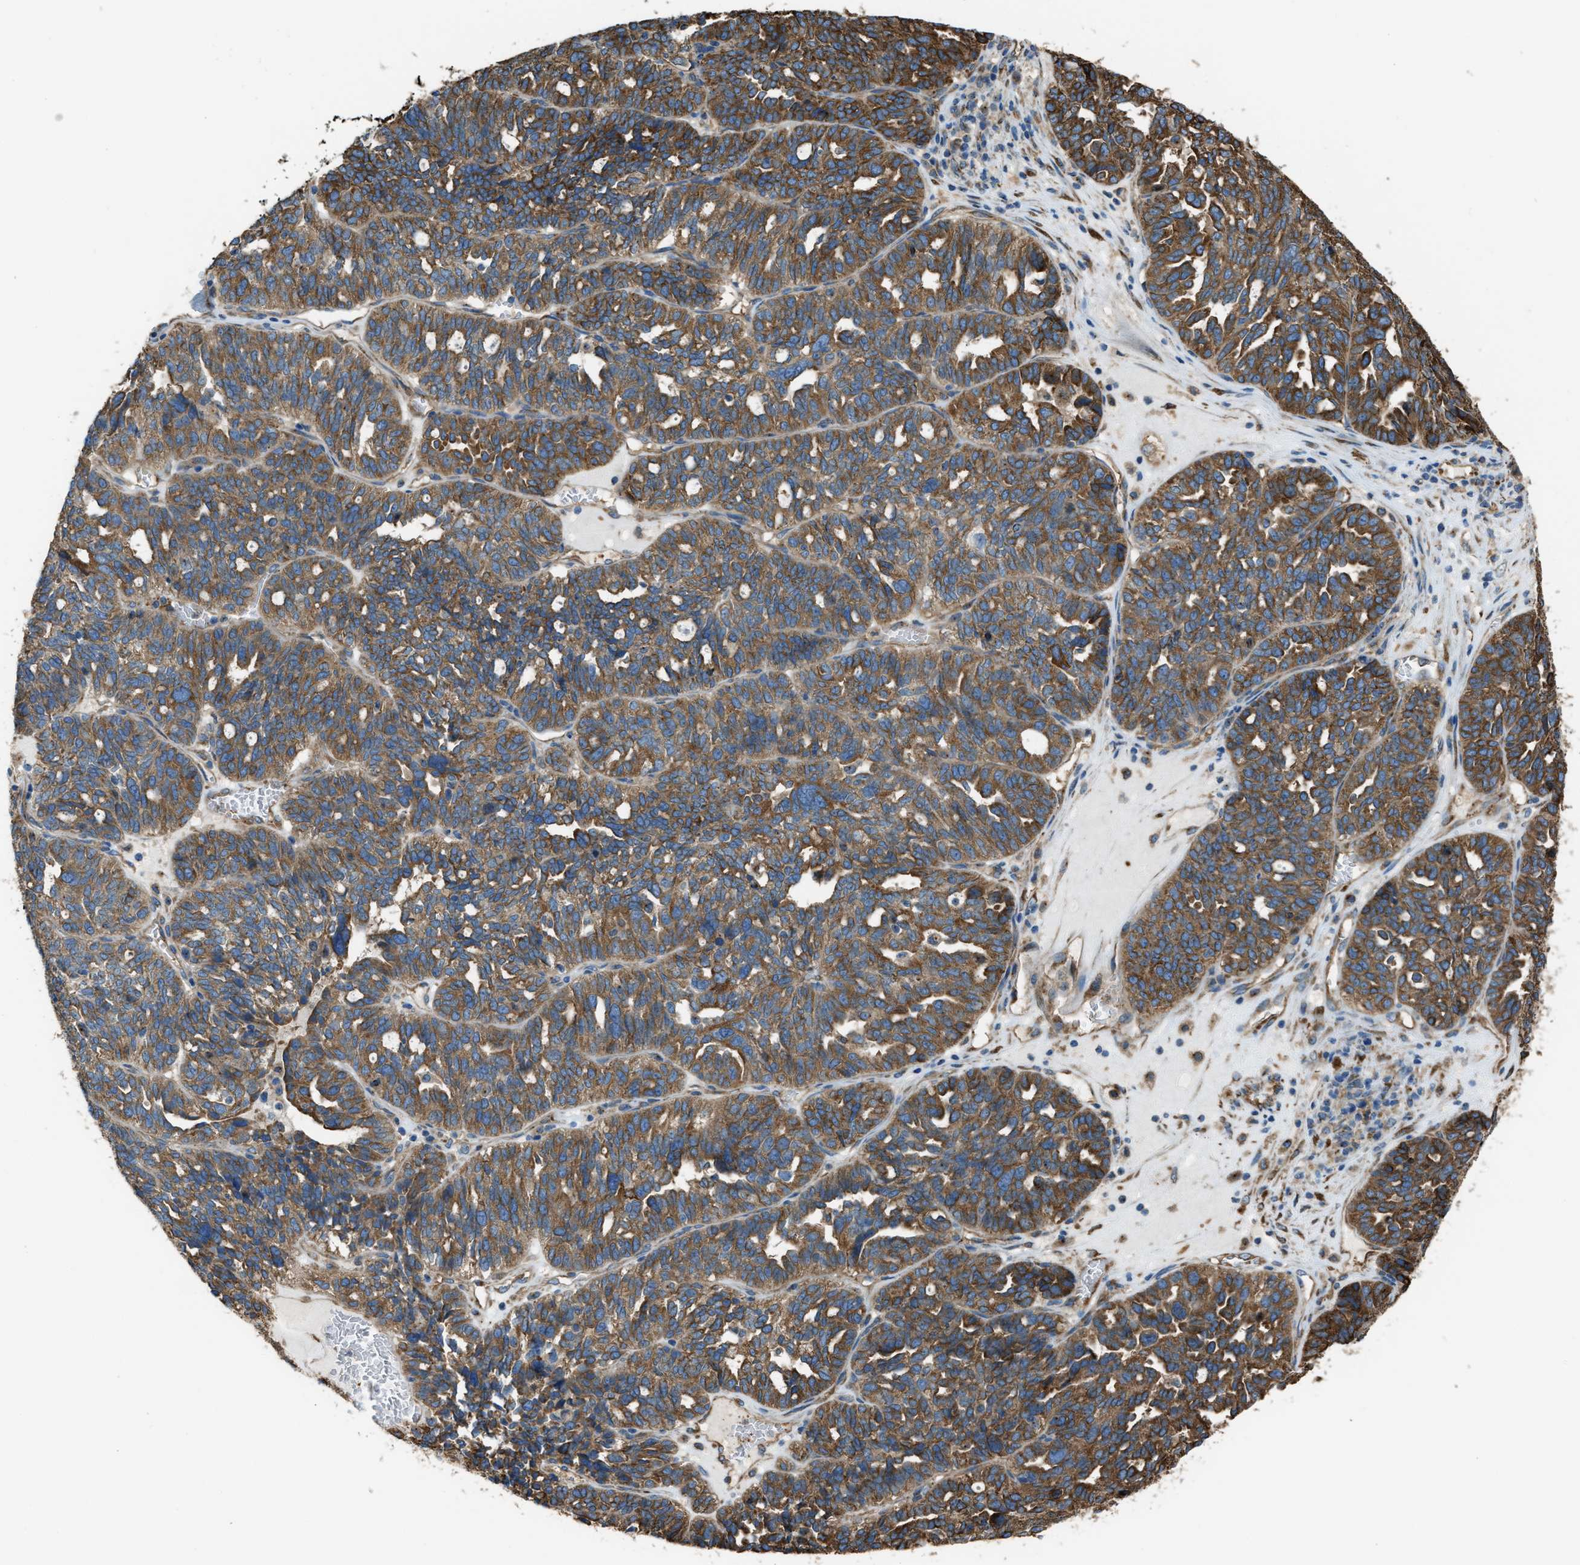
{"staining": {"intensity": "strong", "quantity": ">75%", "location": "cytoplasmic/membranous"}, "tissue": "ovarian cancer", "cell_type": "Tumor cells", "image_type": "cancer", "snomed": [{"axis": "morphology", "description": "Cystadenocarcinoma, serous, NOS"}, {"axis": "topography", "description": "Ovary"}], "caption": "A micrograph of human ovarian cancer (serous cystadenocarcinoma) stained for a protein displays strong cytoplasmic/membranous brown staining in tumor cells.", "gene": "TRPC1", "patient": {"sex": "female", "age": 59}}